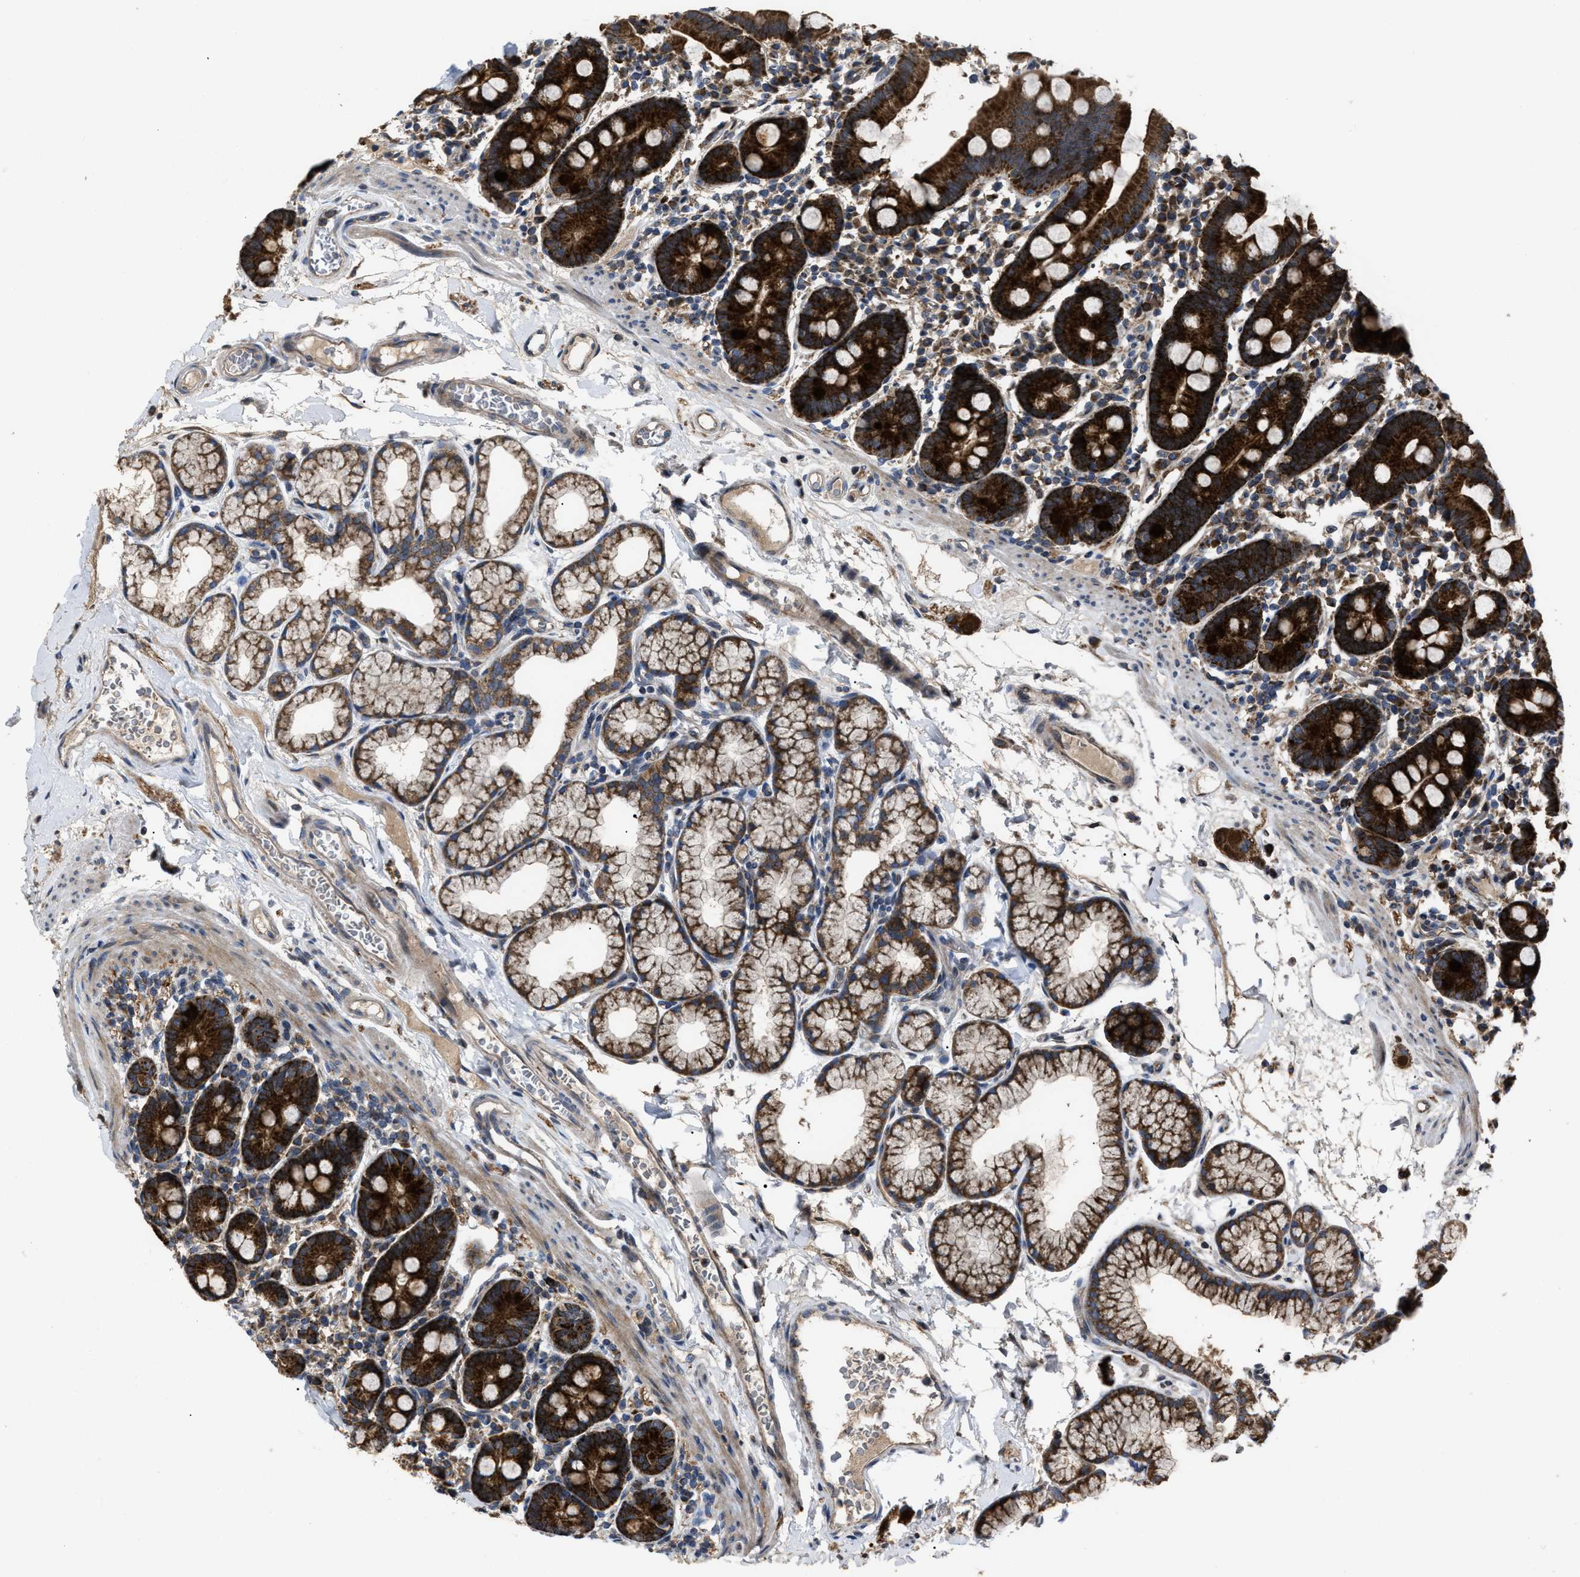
{"staining": {"intensity": "strong", "quantity": ">75%", "location": "cytoplasmic/membranous"}, "tissue": "duodenum", "cell_type": "Glandular cells", "image_type": "normal", "snomed": [{"axis": "morphology", "description": "Normal tissue, NOS"}, {"axis": "topography", "description": "Duodenum"}], "caption": "This is an image of IHC staining of unremarkable duodenum, which shows strong positivity in the cytoplasmic/membranous of glandular cells.", "gene": "PASK", "patient": {"sex": "male", "age": 50}}